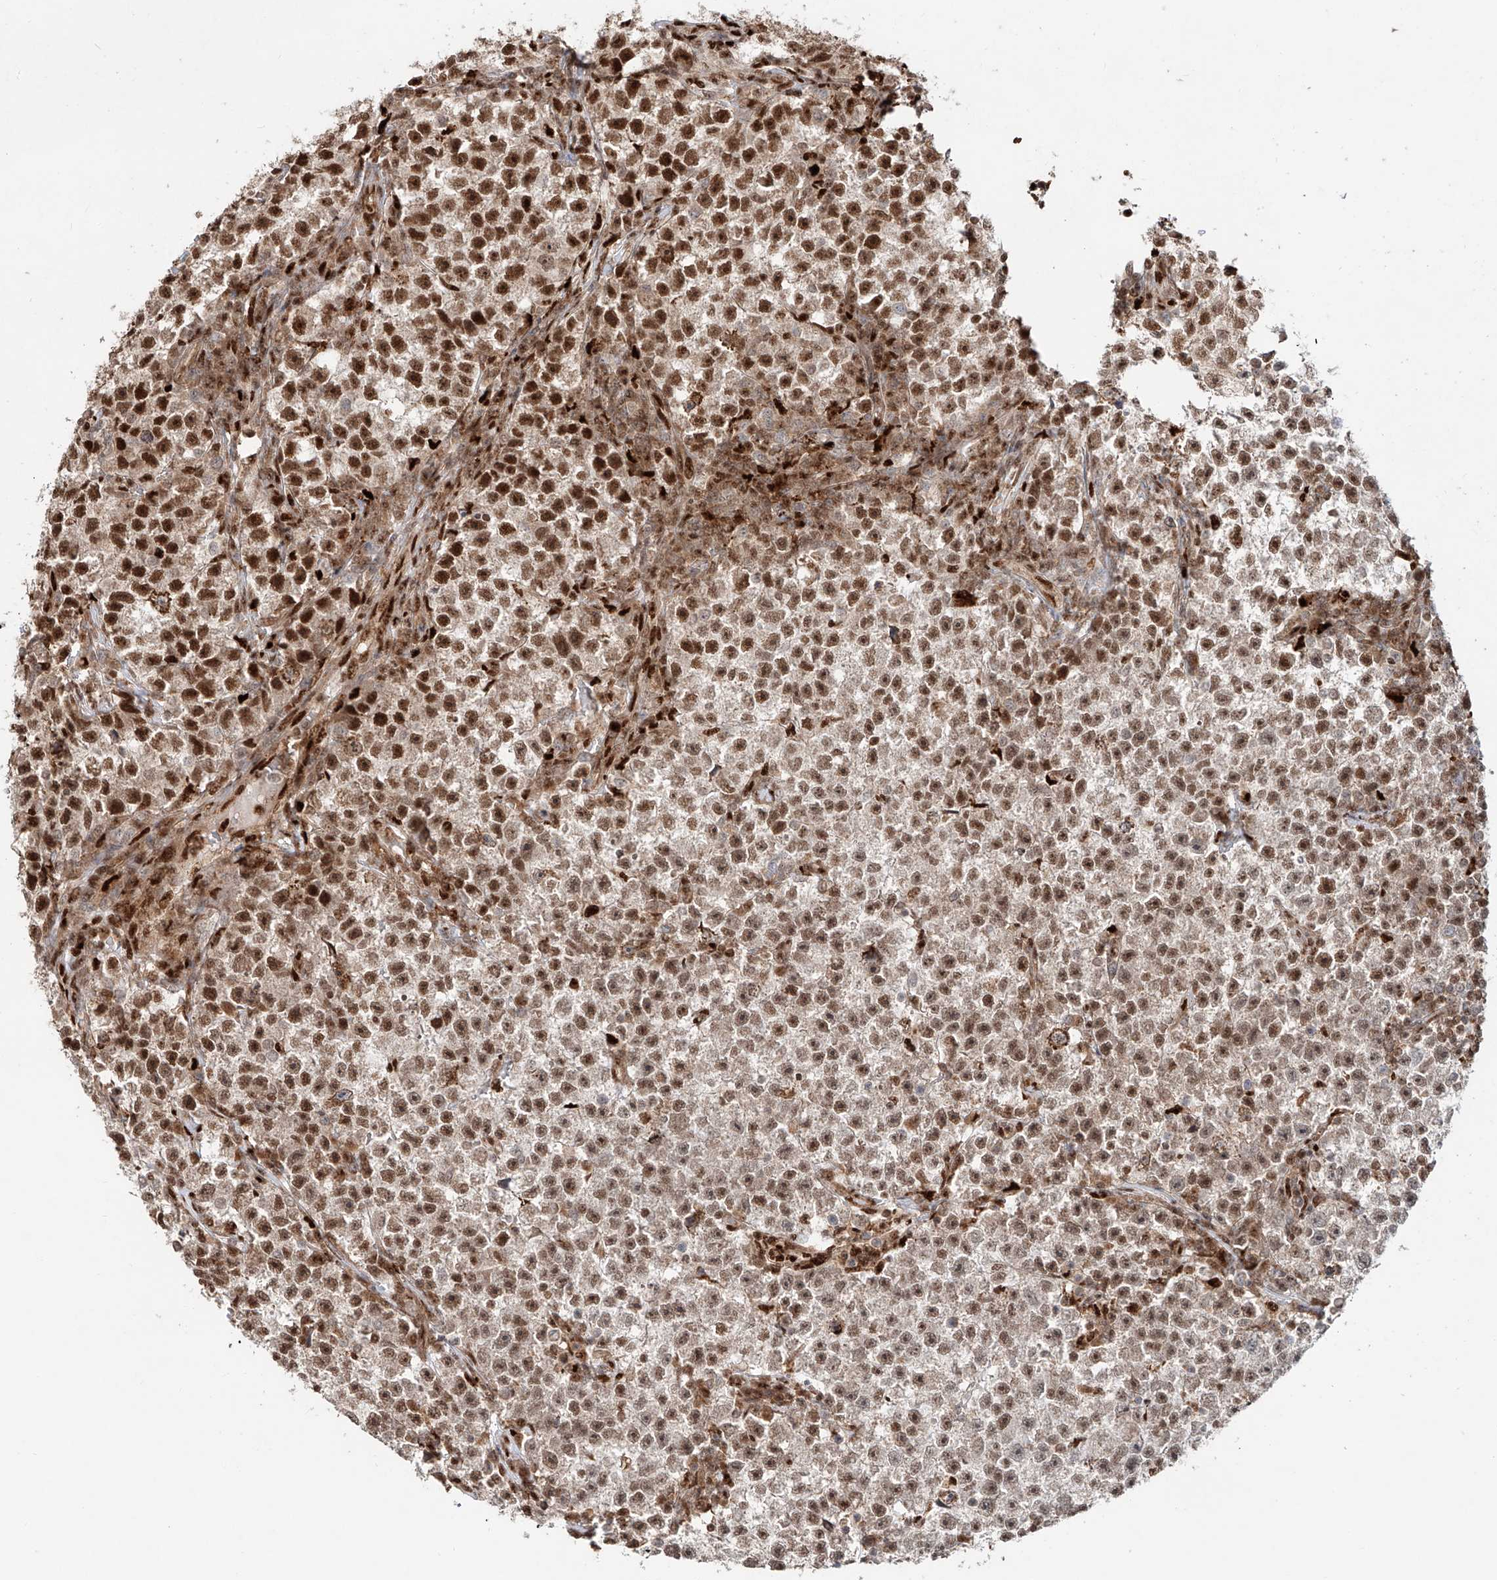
{"staining": {"intensity": "strong", "quantity": "25%-75%", "location": "nuclear"}, "tissue": "testis cancer", "cell_type": "Tumor cells", "image_type": "cancer", "snomed": [{"axis": "morphology", "description": "Seminoma, NOS"}, {"axis": "topography", "description": "Testis"}], "caption": "High-power microscopy captured an immunohistochemistry image of testis seminoma, revealing strong nuclear staining in approximately 25%-75% of tumor cells. Immunohistochemistry stains the protein in brown and the nuclei are stained blue.", "gene": "DZIP1L", "patient": {"sex": "male", "age": 22}}